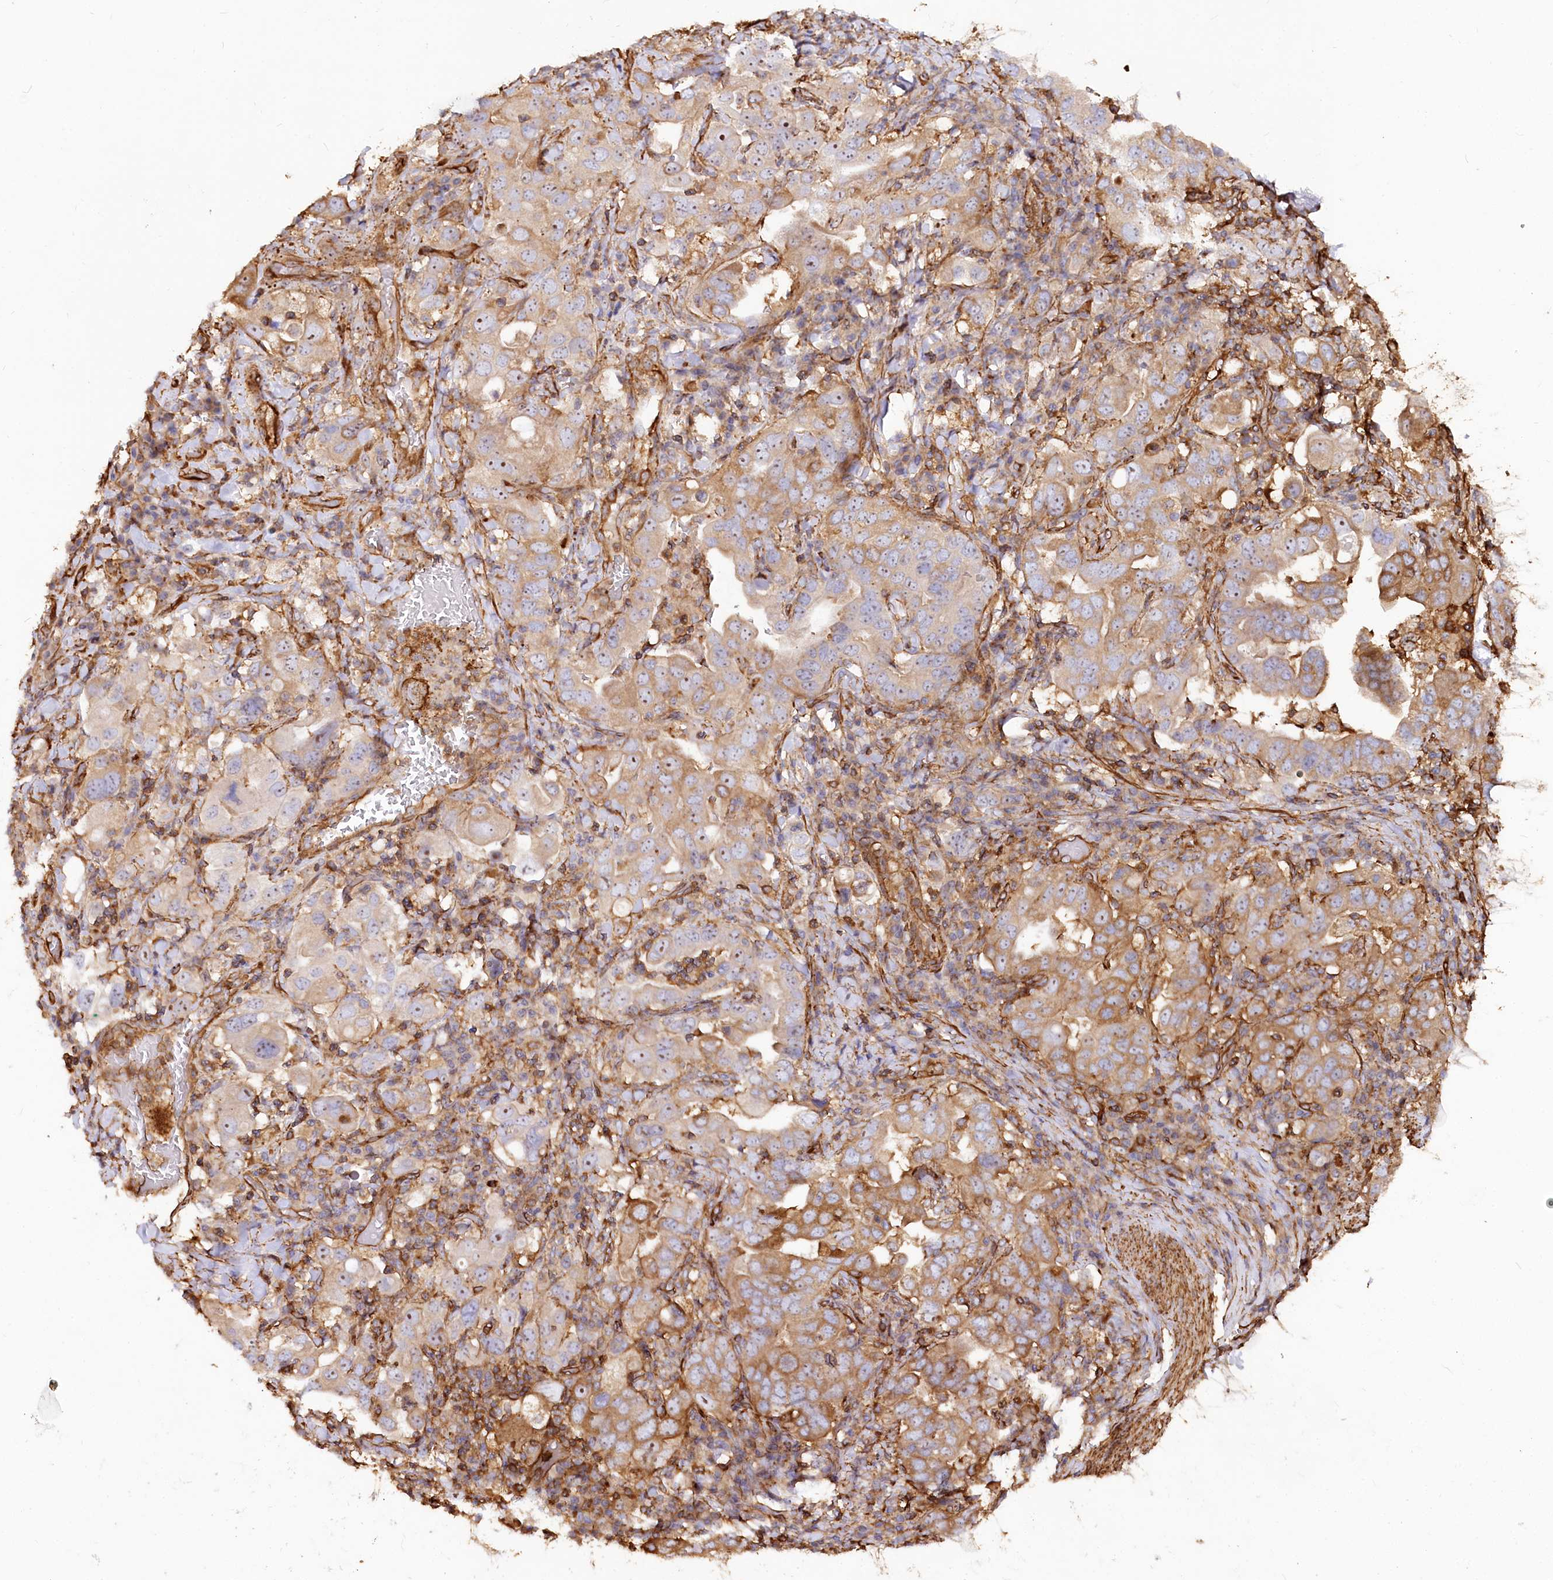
{"staining": {"intensity": "moderate", "quantity": "25%-75%", "location": "cytoplasmic/membranous,nuclear"}, "tissue": "stomach cancer", "cell_type": "Tumor cells", "image_type": "cancer", "snomed": [{"axis": "morphology", "description": "Adenocarcinoma, NOS"}, {"axis": "topography", "description": "Stomach, upper"}], "caption": "Stomach cancer (adenocarcinoma) stained with IHC demonstrates moderate cytoplasmic/membranous and nuclear positivity in approximately 25%-75% of tumor cells. Ihc stains the protein of interest in brown and the nuclei are stained blue.", "gene": "WDR36", "patient": {"sex": "male", "age": 62}}